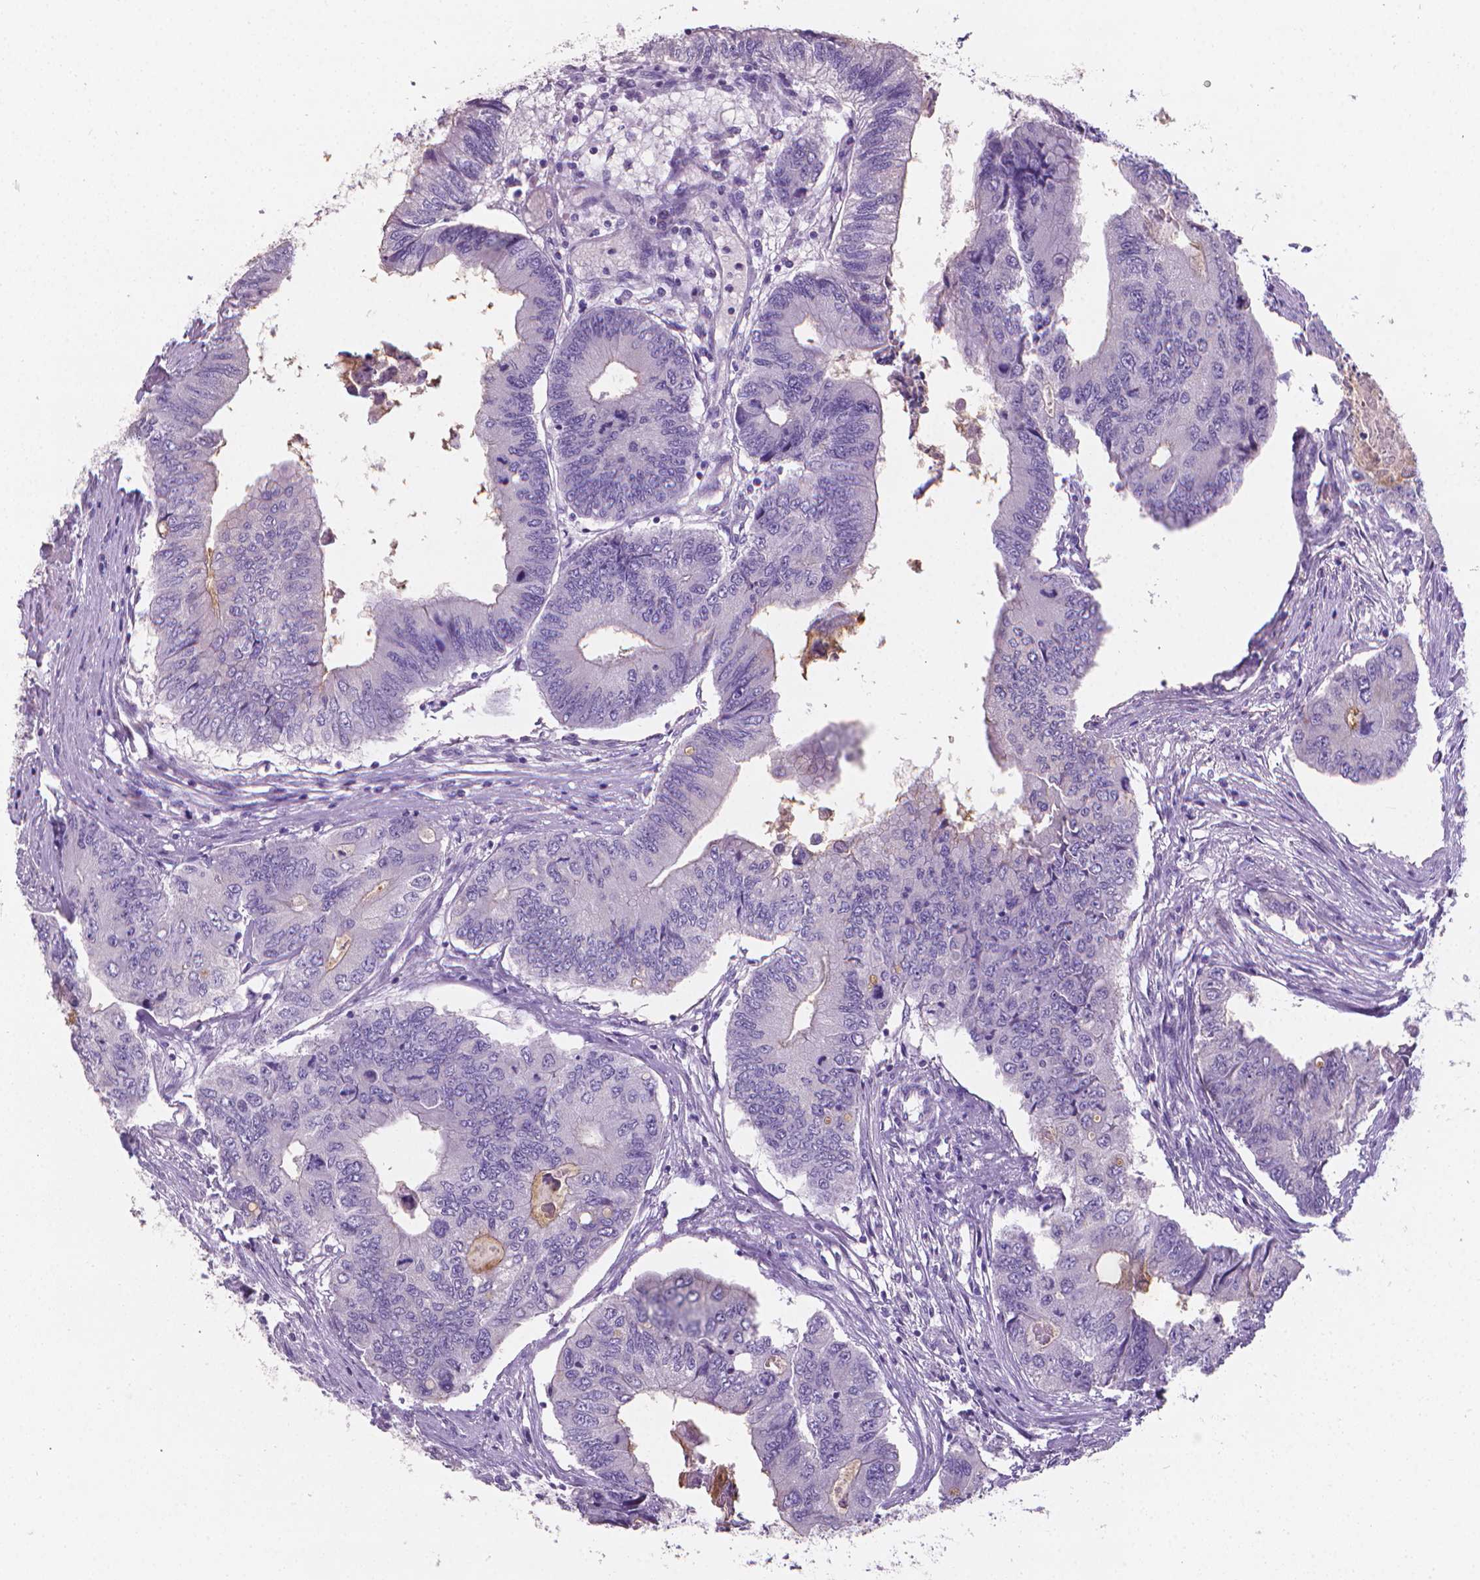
{"staining": {"intensity": "weak", "quantity": "<25%", "location": "cytoplasmic/membranous"}, "tissue": "colorectal cancer", "cell_type": "Tumor cells", "image_type": "cancer", "snomed": [{"axis": "morphology", "description": "Adenocarcinoma, NOS"}, {"axis": "topography", "description": "Colon"}], "caption": "Human adenocarcinoma (colorectal) stained for a protein using immunohistochemistry displays no positivity in tumor cells.", "gene": "XPNPEP2", "patient": {"sex": "male", "age": 53}}